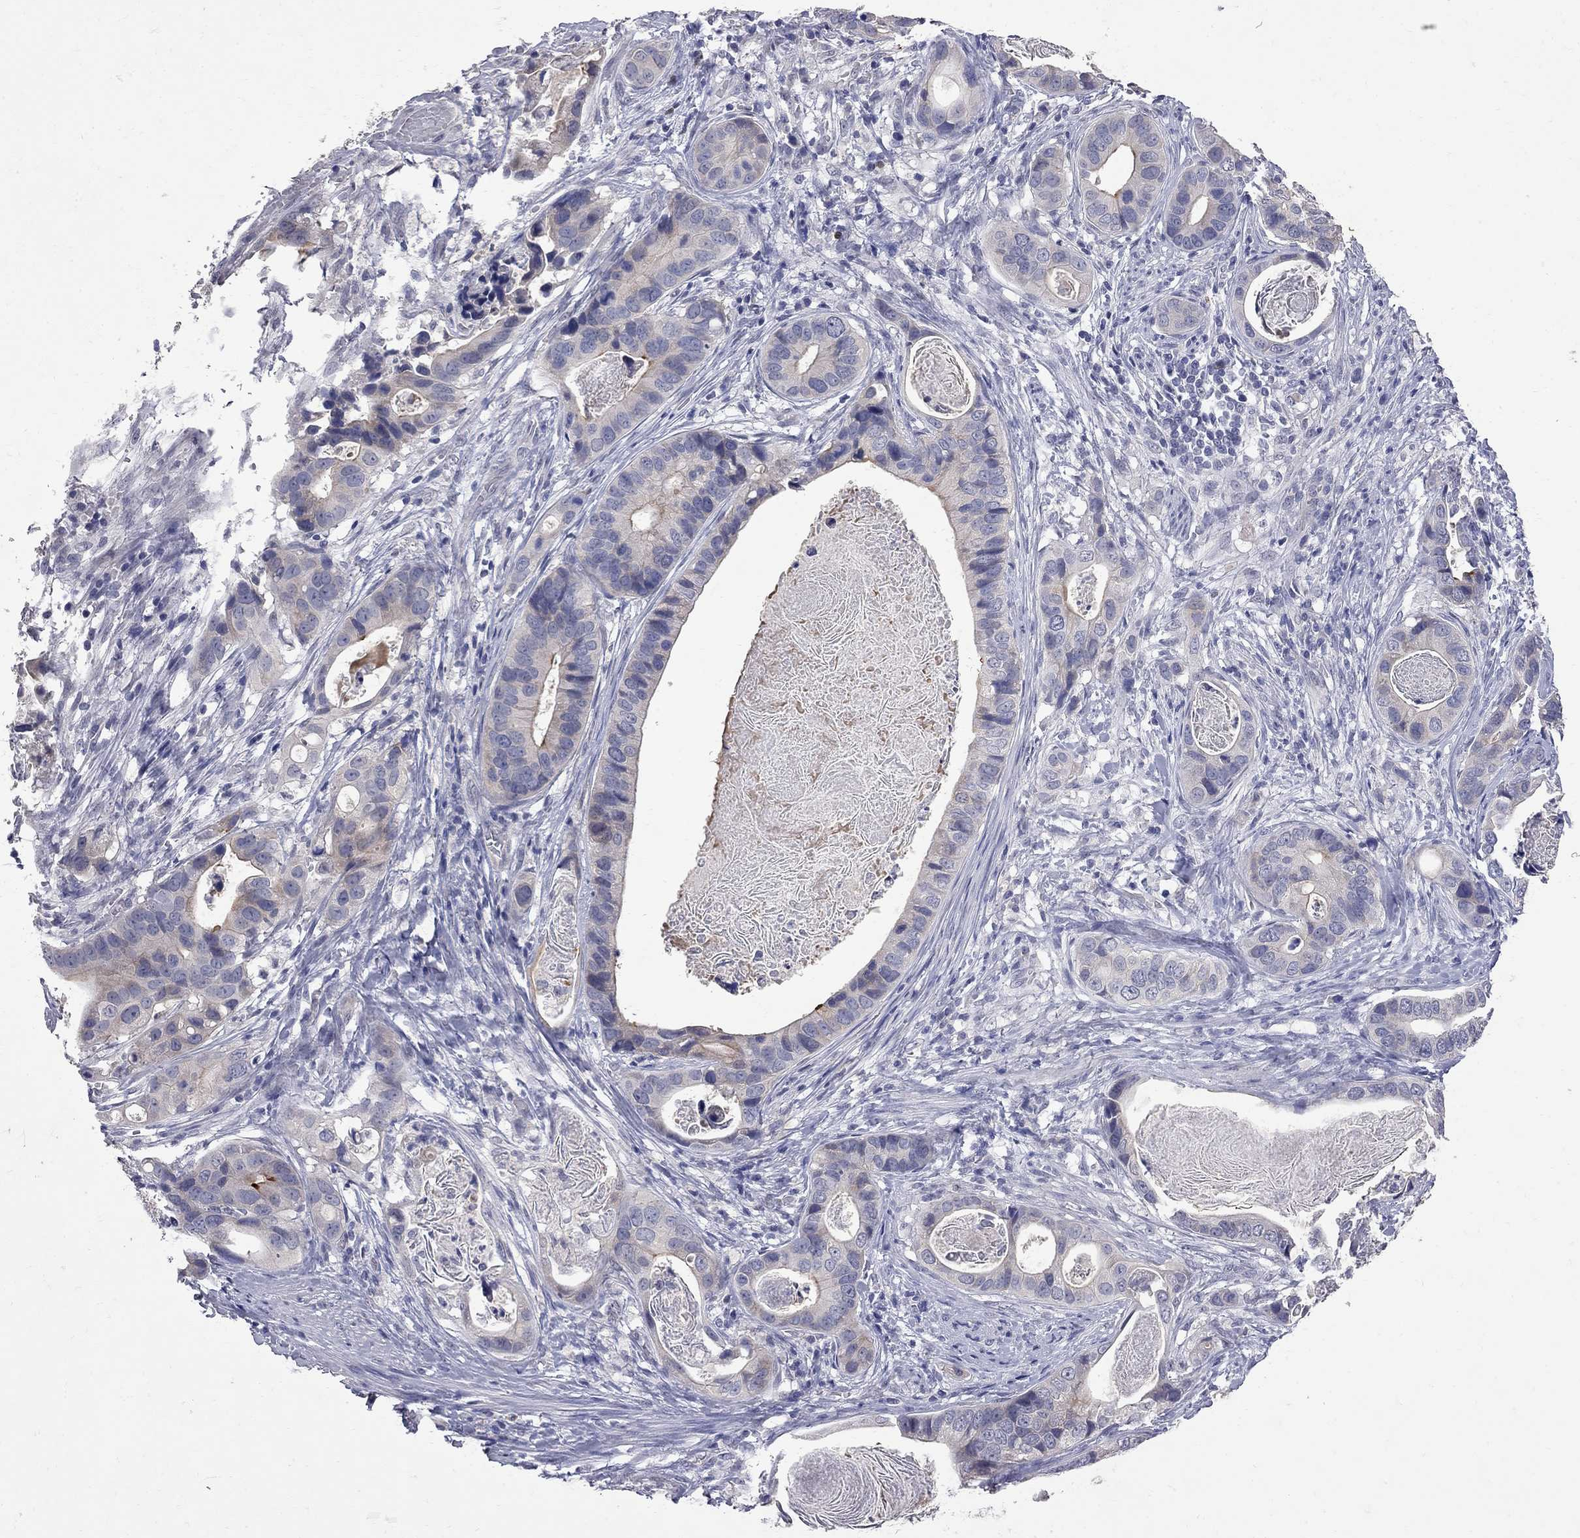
{"staining": {"intensity": "moderate", "quantity": "<25%", "location": "cytoplasmic/membranous"}, "tissue": "stomach cancer", "cell_type": "Tumor cells", "image_type": "cancer", "snomed": [{"axis": "morphology", "description": "Adenocarcinoma, NOS"}, {"axis": "topography", "description": "Stomach"}], "caption": "The image exhibits immunohistochemical staining of stomach cancer. There is moderate cytoplasmic/membranous staining is appreciated in approximately <25% of tumor cells. The staining was performed using DAB to visualize the protein expression in brown, while the nuclei were stained in blue with hematoxylin (Magnification: 20x).", "gene": "NOS2", "patient": {"sex": "male", "age": 84}}